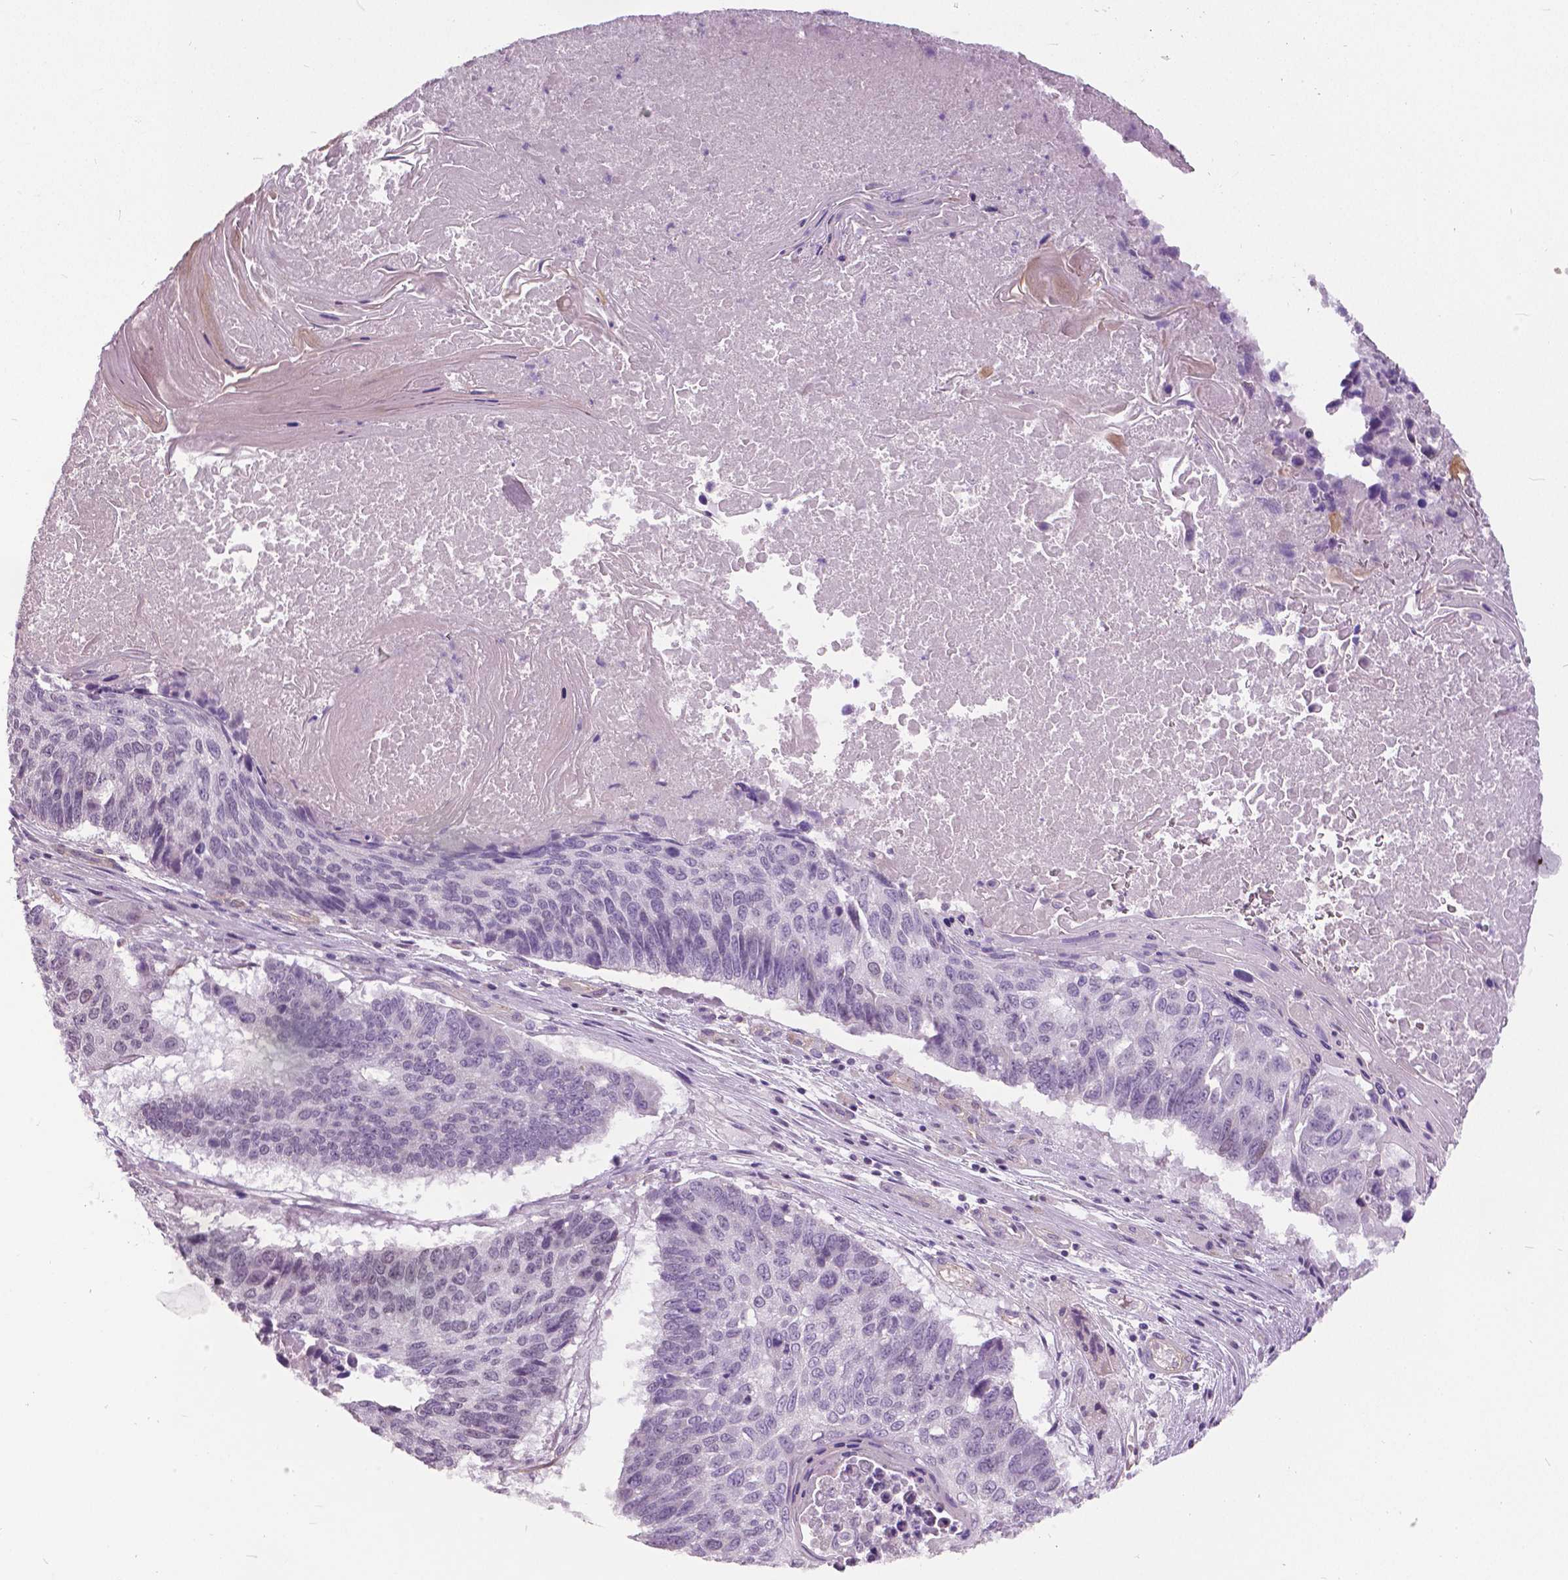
{"staining": {"intensity": "negative", "quantity": "none", "location": "none"}, "tissue": "lung cancer", "cell_type": "Tumor cells", "image_type": "cancer", "snomed": [{"axis": "morphology", "description": "Squamous cell carcinoma, NOS"}, {"axis": "topography", "description": "Lung"}], "caption": "Tumor cells show no significant protein staining in squamous cell carcinoma (lung).", "gene": "FOXA1", "patient": {"sex": "male", "age": 73}}